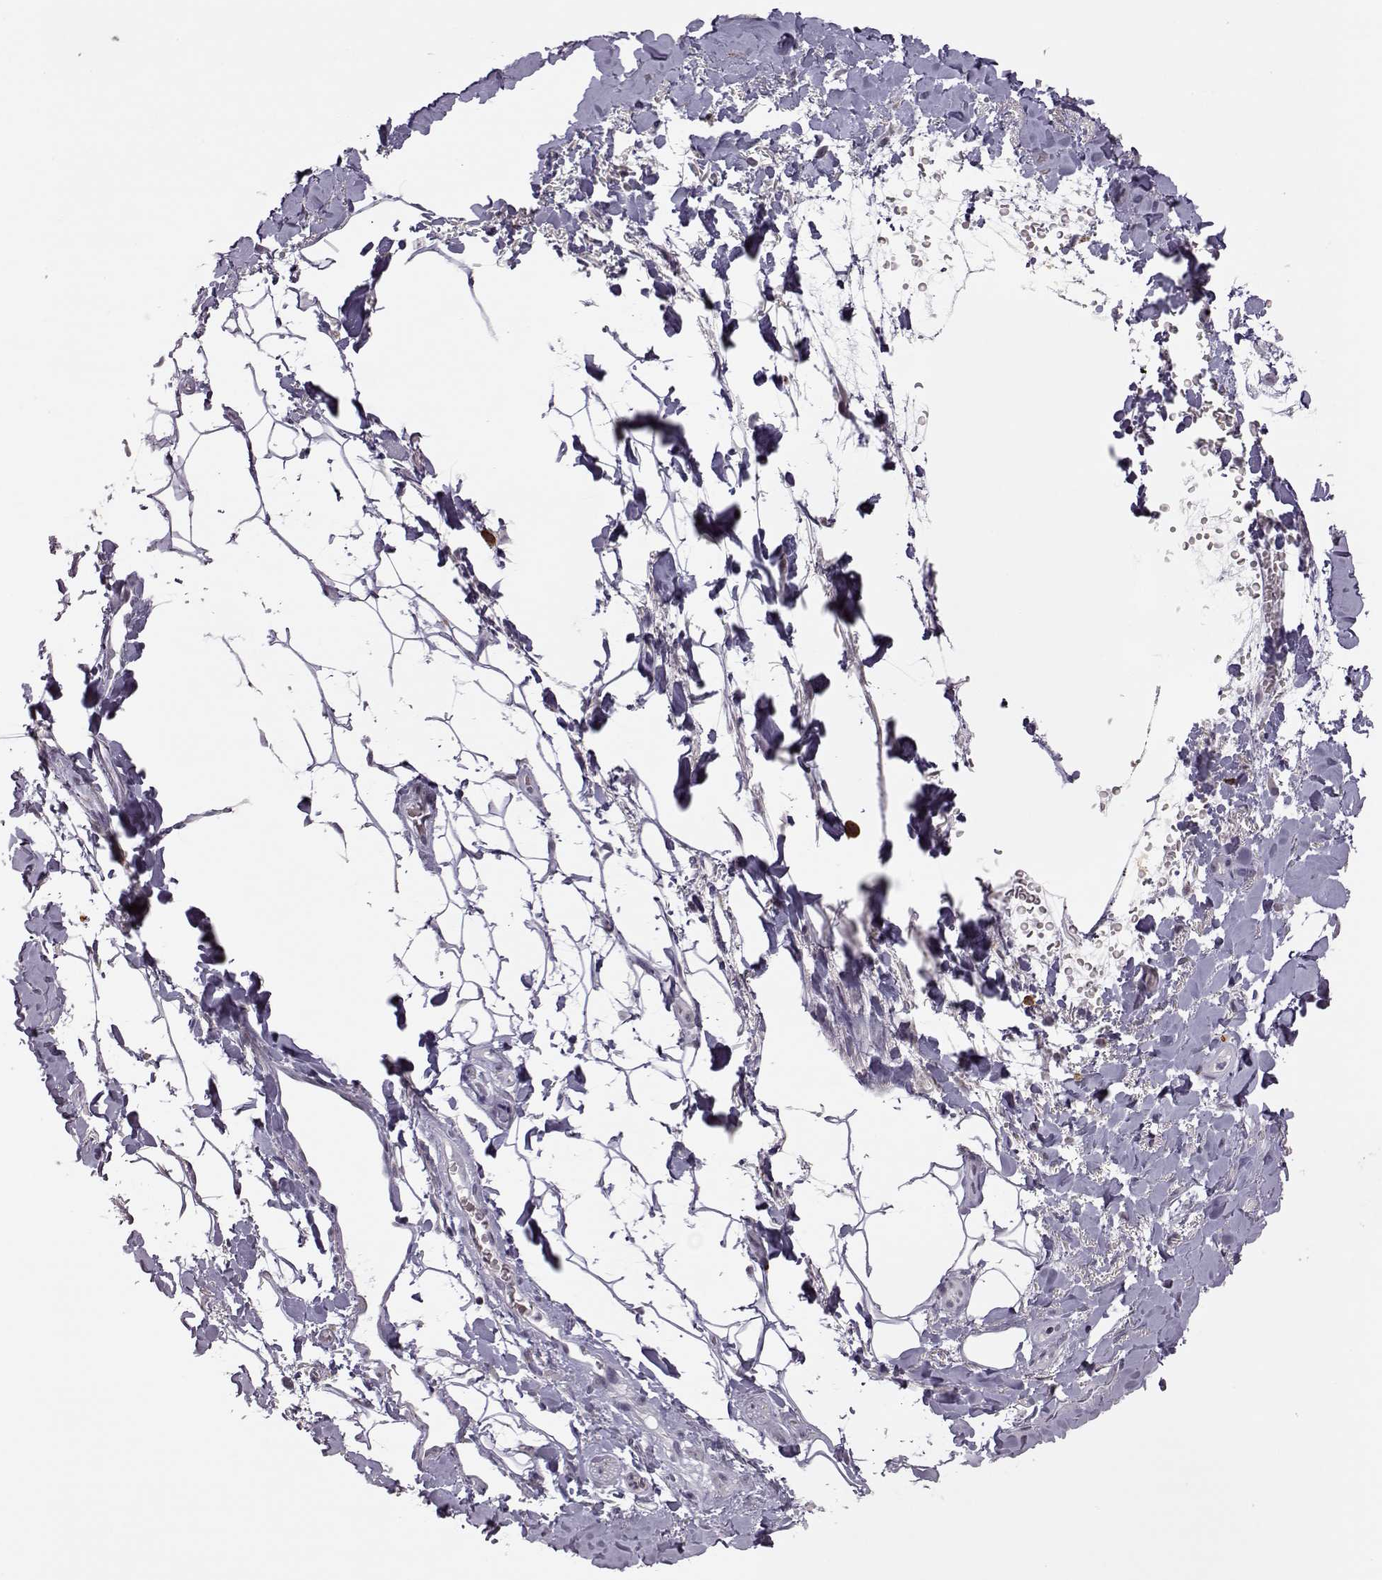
{"staining": {"intensity": "negative", "quantity": "none", "location": "none"}, "tissue": "adipose tissue", "cell_type": "Adipocytes", "image_type": "normal", "snomed": [{"axis": "morphology", "description": "Normal tissue, NOS"}, {"axis": "topography", "description": "Anal"}, {"axis": "topography", "description": "Peripheral nerve tissue"}], "caption": "High power microscopy photomicrograph of an immunohistochemistry (IHC) photomicrograph of normal adipose tissue, revealing no significant expression in adipocytes. (DAB immunohistochemistry, high magnification).", "gene": "VGF", "patient": {"sex": "male", "age": 53}}